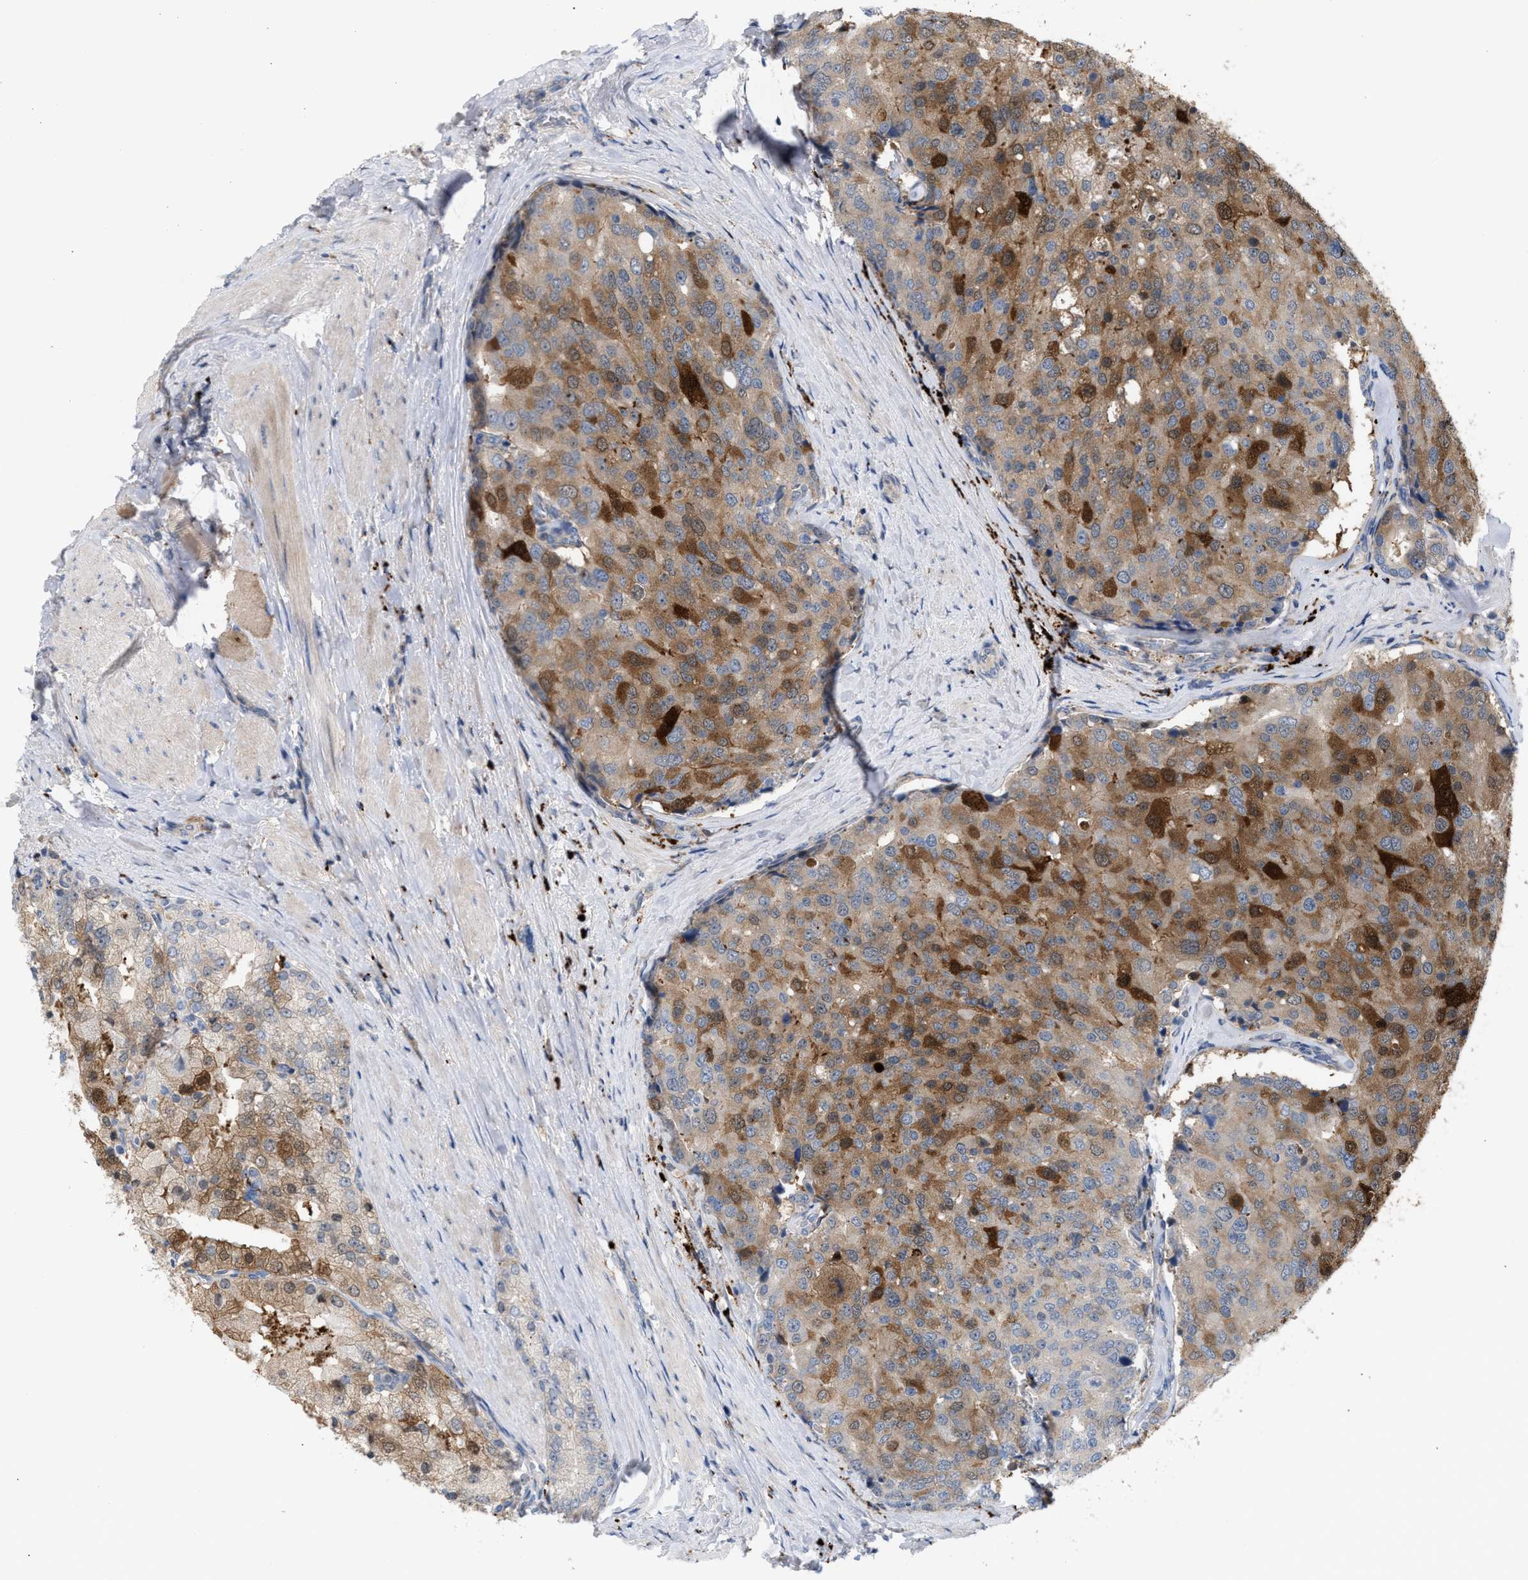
{"staining": {"intensity": "moderate", "quantity": ">75%", "location": "cytoplasmic/membranous"}, "tissue": "prostate cancer", "cell_type": "Tumor cells", "image_type": "cancer", "snomed": [{"axis": "morphology", "description": "Adenocarcinoma, High grade"}, {"axis": "topography", "description": "Prostate"}], "caption": "Protein expression analysis of human prostate cancer reveals moderate cytoplasmic/membranous staining in about >75% of tumor cells.", "gene": "MBTD1", "patient": {"sex": "male", "age": 50}}